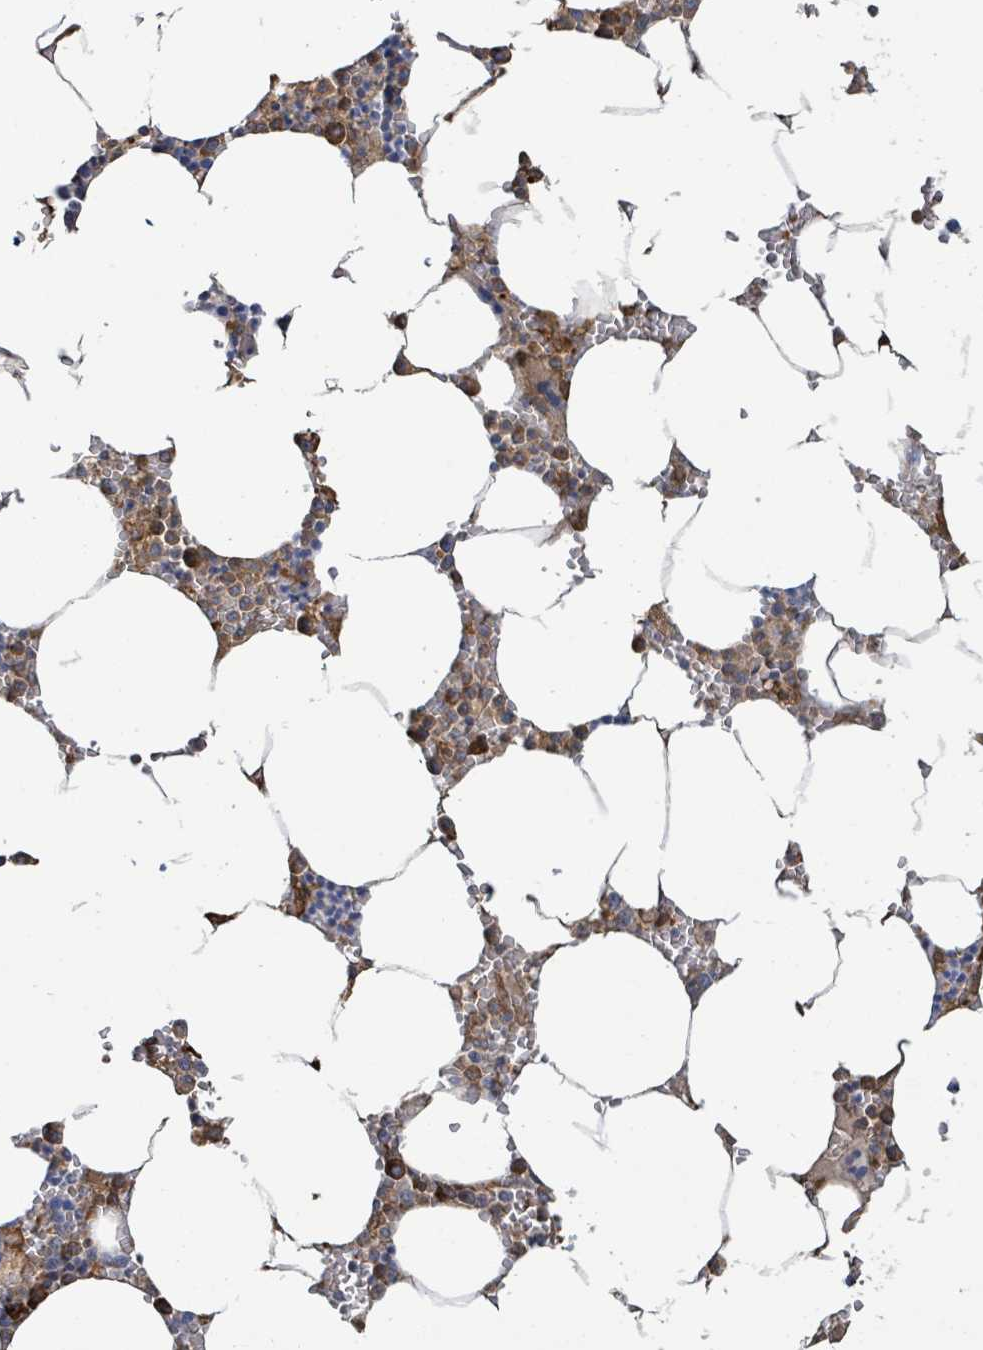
{"staining": {"intensity": "strong", "quantity": "<25%", "location": "cytoplasmic/membranous"}, "tissue": "bone marrow", "cell_type": "Hematopoietic cells", "image_type": "normal", "snomed": [{"axis": "morphology", "description": "Normal tissue, NOS"}, {"axis": "topography", "description": "Bone marrow"}], "caption": "Unremarkable bone marrow reveals strong cytoplasmic/membranous positivity in about <25% of hematopoietic cells (Stains: DAB in brown, nuclei in blue, Microscopy: brightfield microscopy at high magnification)..", "gene": "ARPIN", "patient": {"sex": "male", "age": 70}}